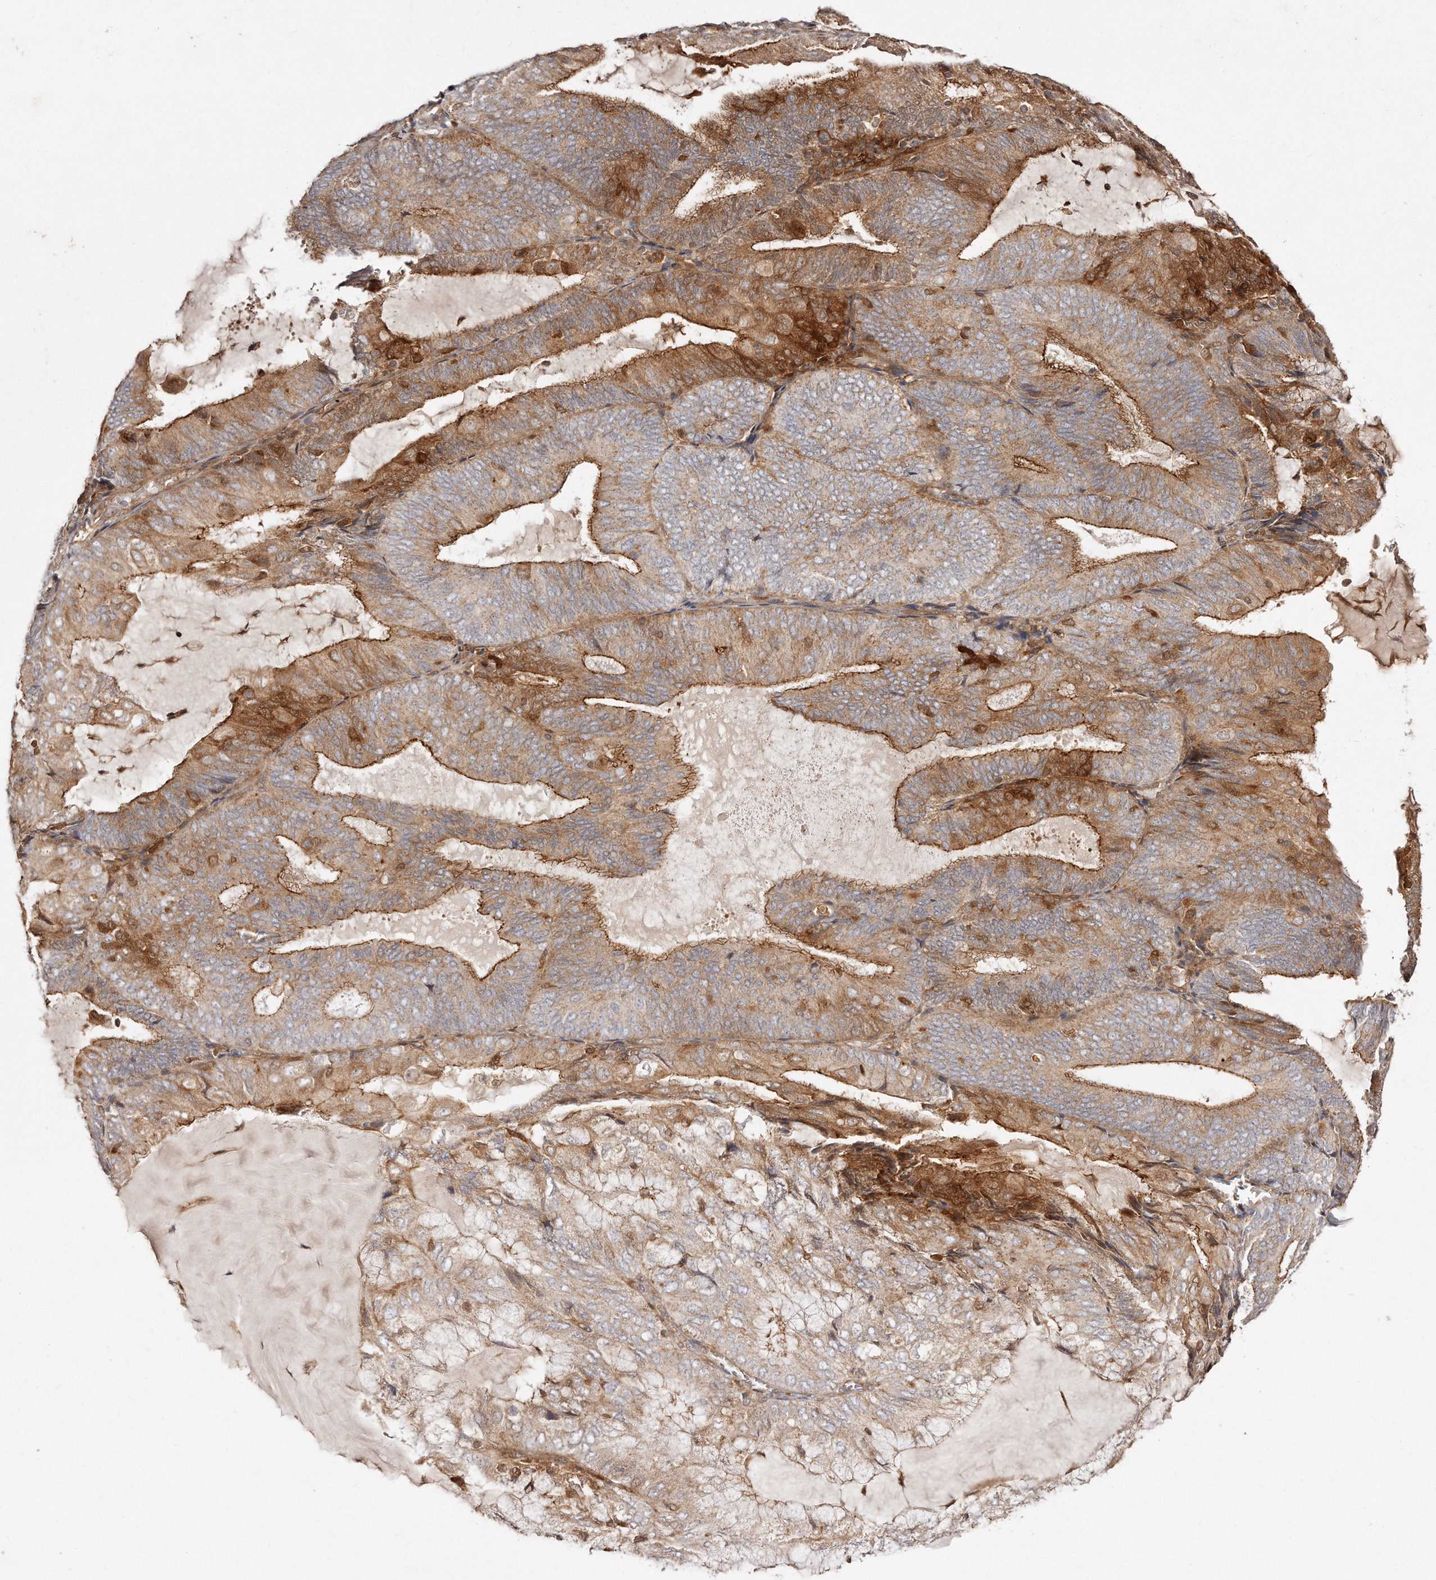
{"staining": {"intensity": "moderate", "quantity": ">75%", "location": "cytoplasmic/membranous"}, "tissue": "endometrial cancer", "cell_type": "Tumor cells", "image_type": "cancer", "snomed": [{"axis": "morphology", "description": "Adenocarcinoma, NOS"}, {"axis": "topography", "description": "Endometrium"}], "caption": "This photomicrograph reveals immunohistochemistry staining of endometrial cancer, with medium moderate cytoplasmic/membranous staining in about >75% of tumor cells.", "gene": "GBP4", "patient": {"sex": "female", "age": 81}}